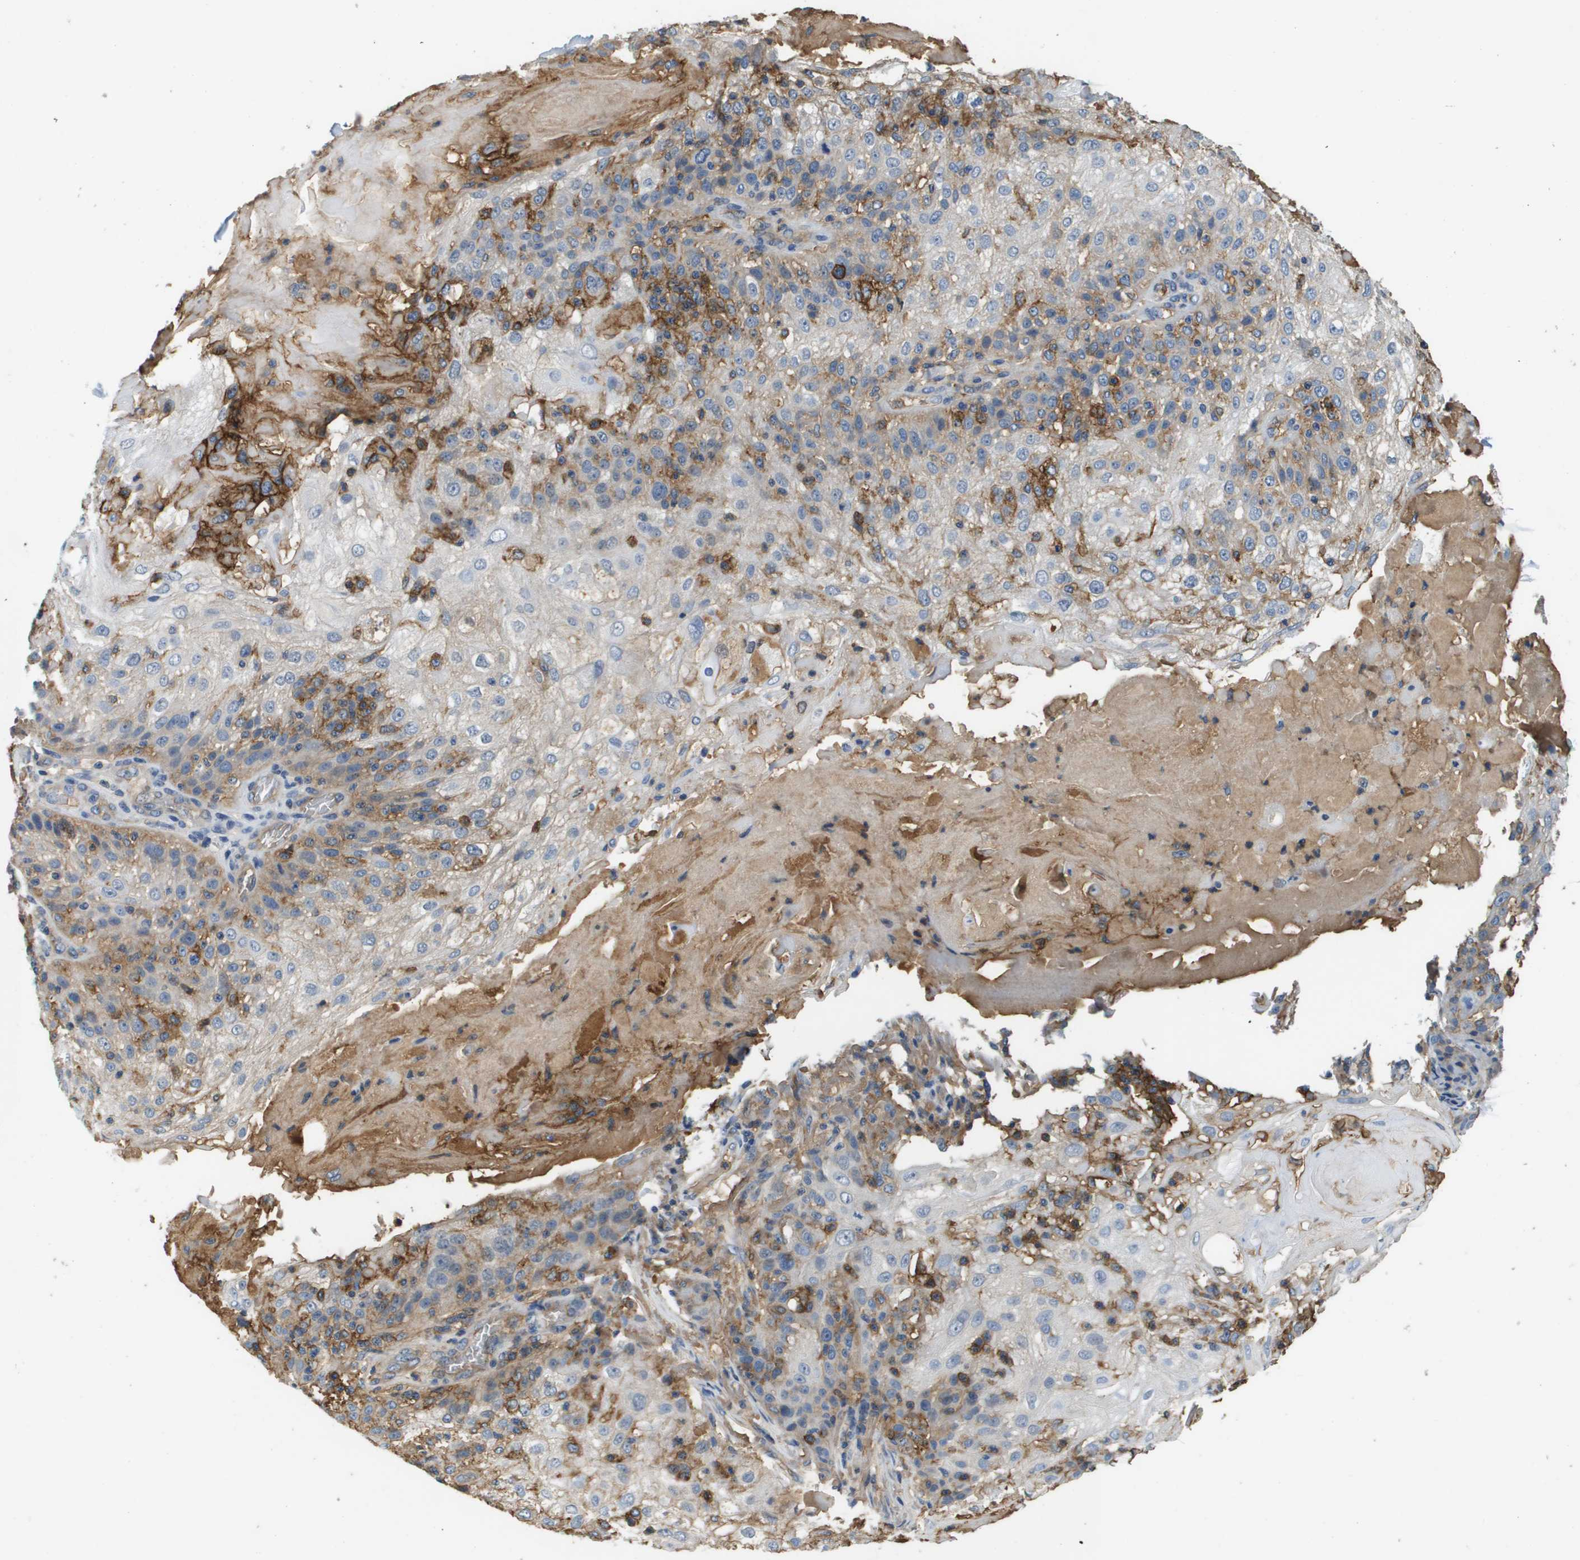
{"staining": {"intensity": "moderate", "quantity": ">75%", "location": "cytoplasmic/membranous"}, "tissue": "skin cancer", "cell_type": "Tumor cells", "image_type": "cancer", "snomed": [{"axis": "morphology", "description": "Normal tissue, NOS"}, {"axis": "morphology", "description": "Squamous cell carcinoma, NOS"}, {"axis": "topography", "description": "Skin"}], "caption": "High-magnification brightfield microscopy of skin cancer stained with DAB (3,3'-diaminobenzidine) (brown) and counterstained with hematoxylin (blue). tumor cells exhibit moderate cytoplasmic/membranous staining is seen in approximately>75% of cells. (IHC, brightfield microscopy, high magnification).", "gene": "SLC16A3", "patient": {"sex": "female", "age": 83}}